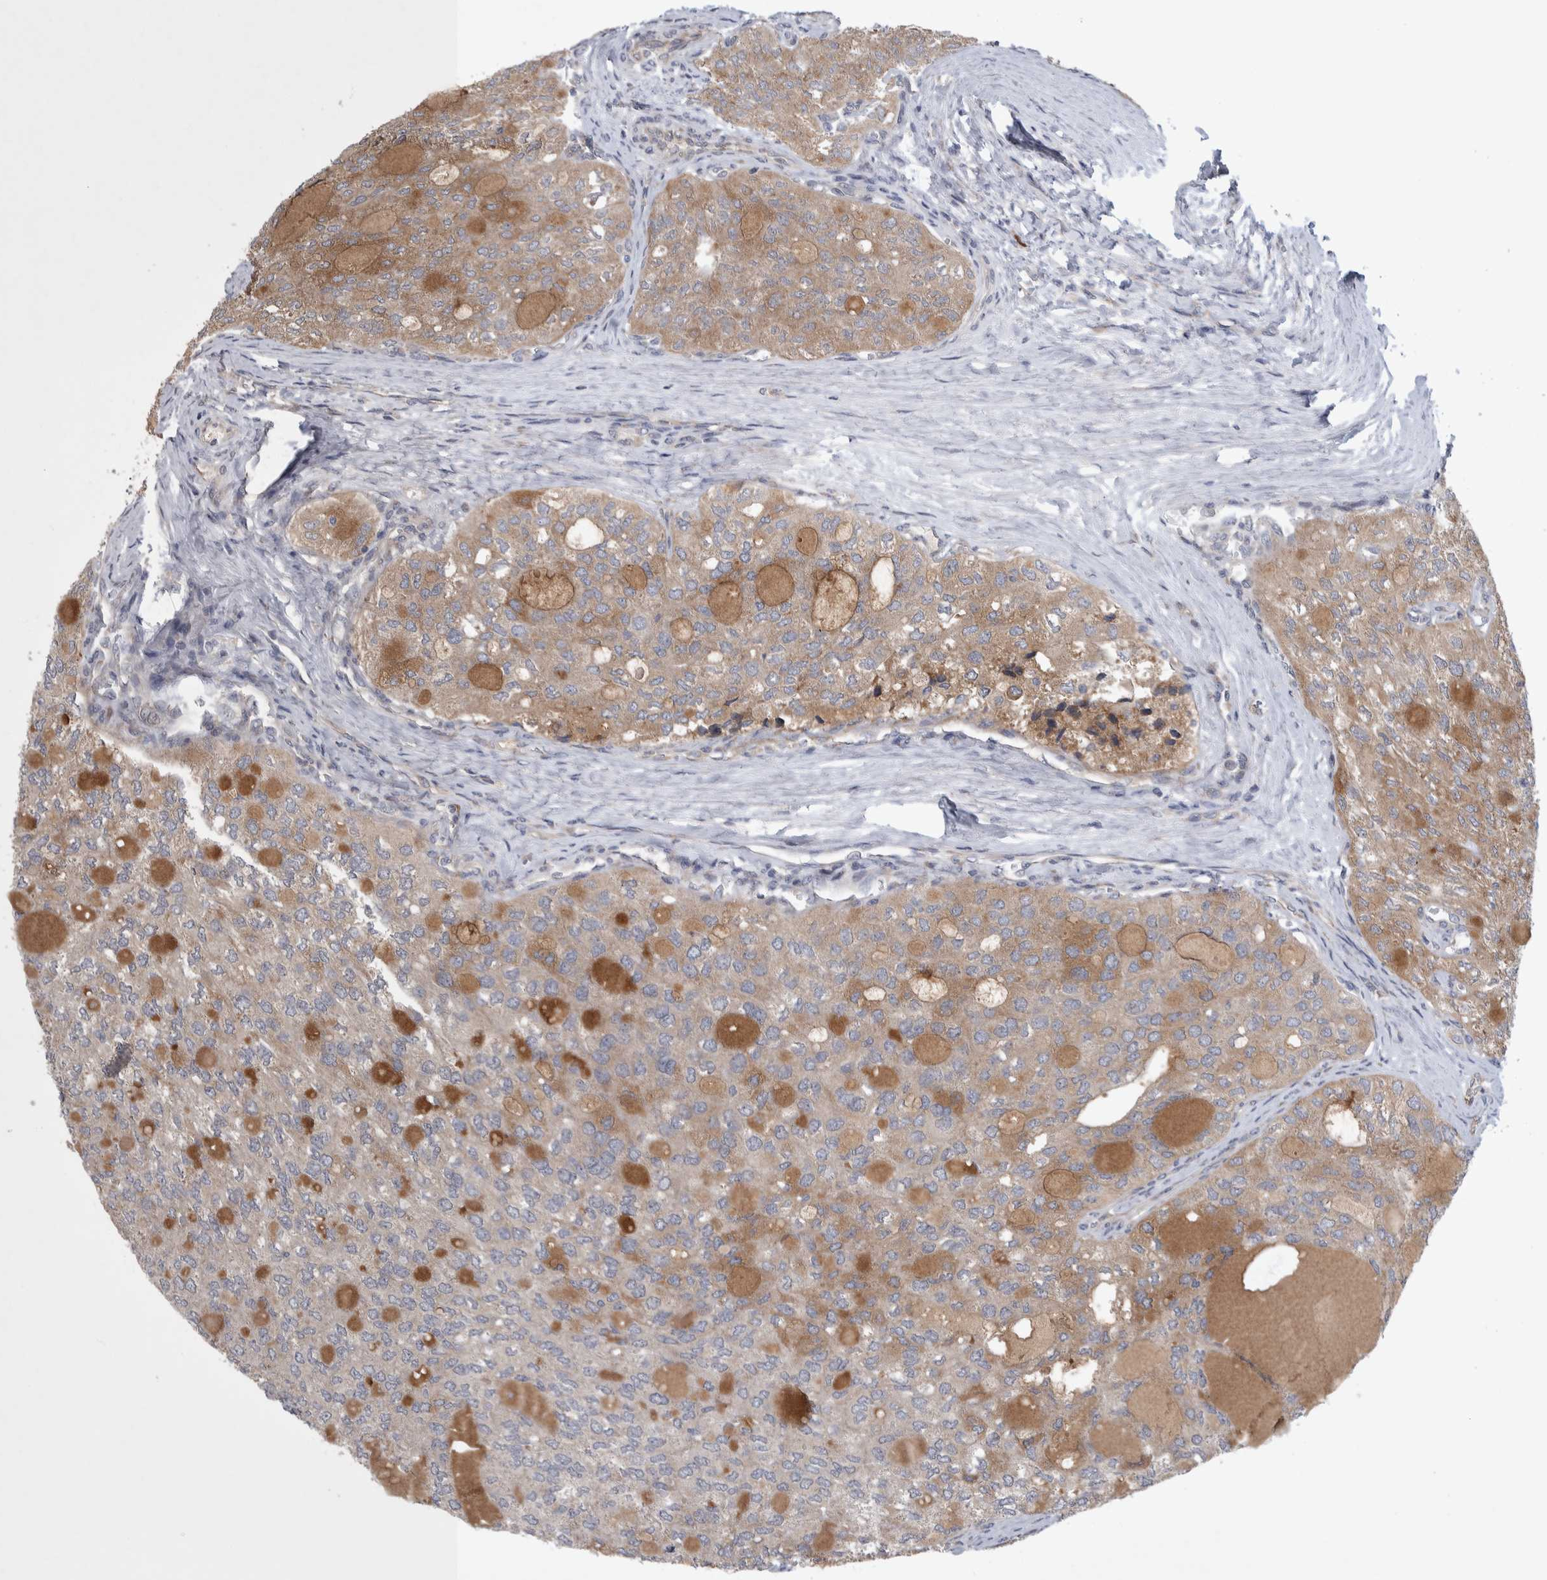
{"staining": {"intensity": "moderate", "quantity": "25%-75%", "location": "cytoplasmic/membranous"}, "tissue": "thyroid cancer", "cell_type": "Tumor cells", "image_type": "cancer", "snomed": [{"axis": "morphology", "description": "Follicular adenoma carcinoma, NOS"}, {"axis": "topography", "description": "Thyroid gland"}], "caption": "This image displays thyroid cancer (follicular adenoma carcinoma) stained with immunohistochemistry to label a protein in brown. The cytoplasmic/membranous of tumor cells show moderate positivity for the protein. Nuclei are counter-stained blue.", "gene": "IBTK", "patient": {"sex": "male", "age": 75}}